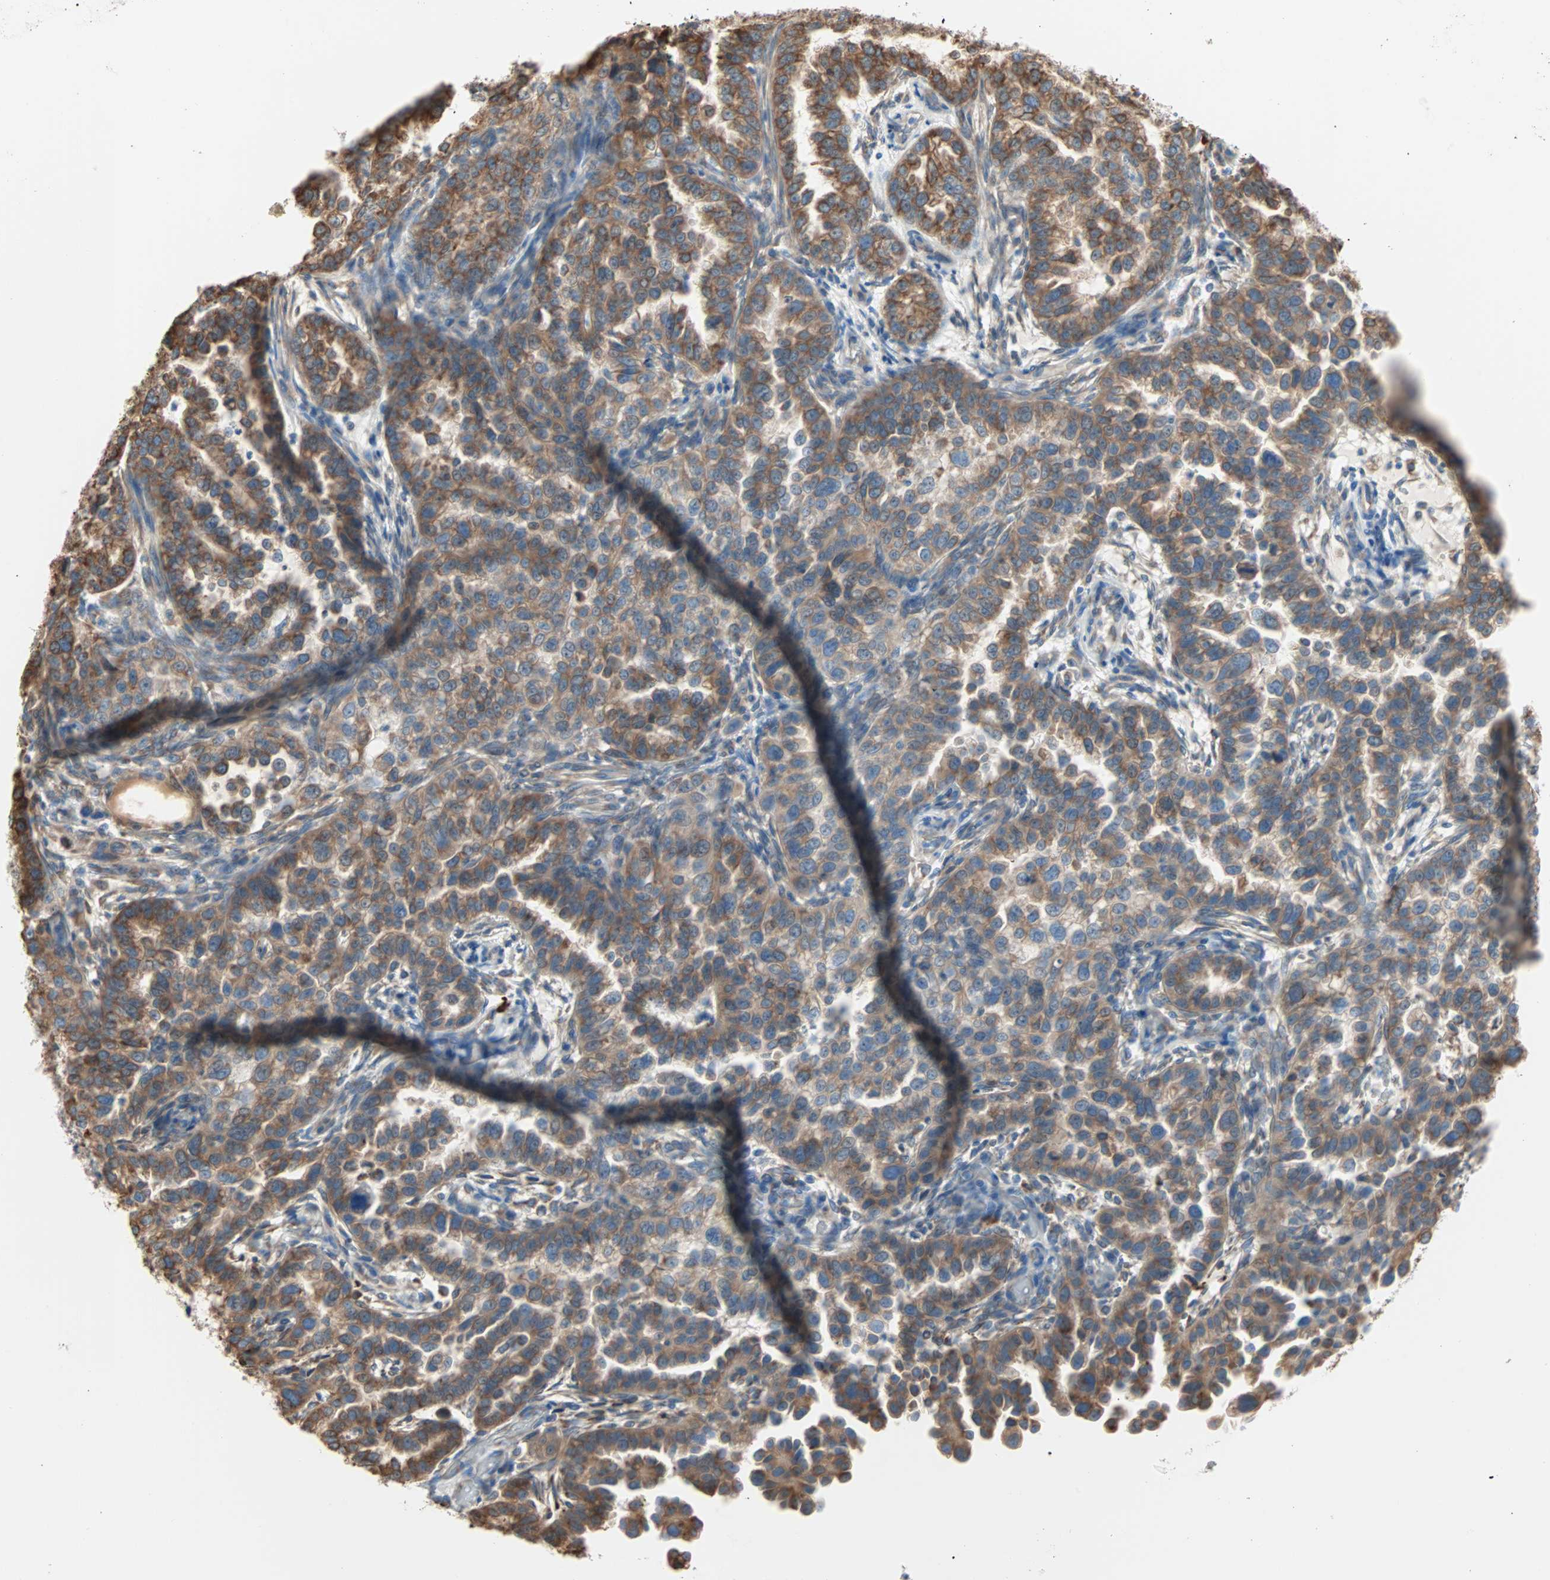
{"staining": {"intensity": "moderate", "quantity": ">75%", "location": "cytoplasmic/membranous"}, "tissue": "endometrial cancer", "cell_type": "Tumor cells", "image_type": "cancer", "snomed": [{"axis": "morphology", "description": "Adenocarcinoma, NOS"}, {"axis": "topography", "description": "Endometrium"}], "caption": "DAB (3,3'-diaminobenzidine) immunohistochemical staining of human endometrial cancer displays moderate cytoplasmic/membranous protein expression in about >75% of tumor cells.", "gene": "PLCXD1", "patient": {"sex": "female", "age": 85}}